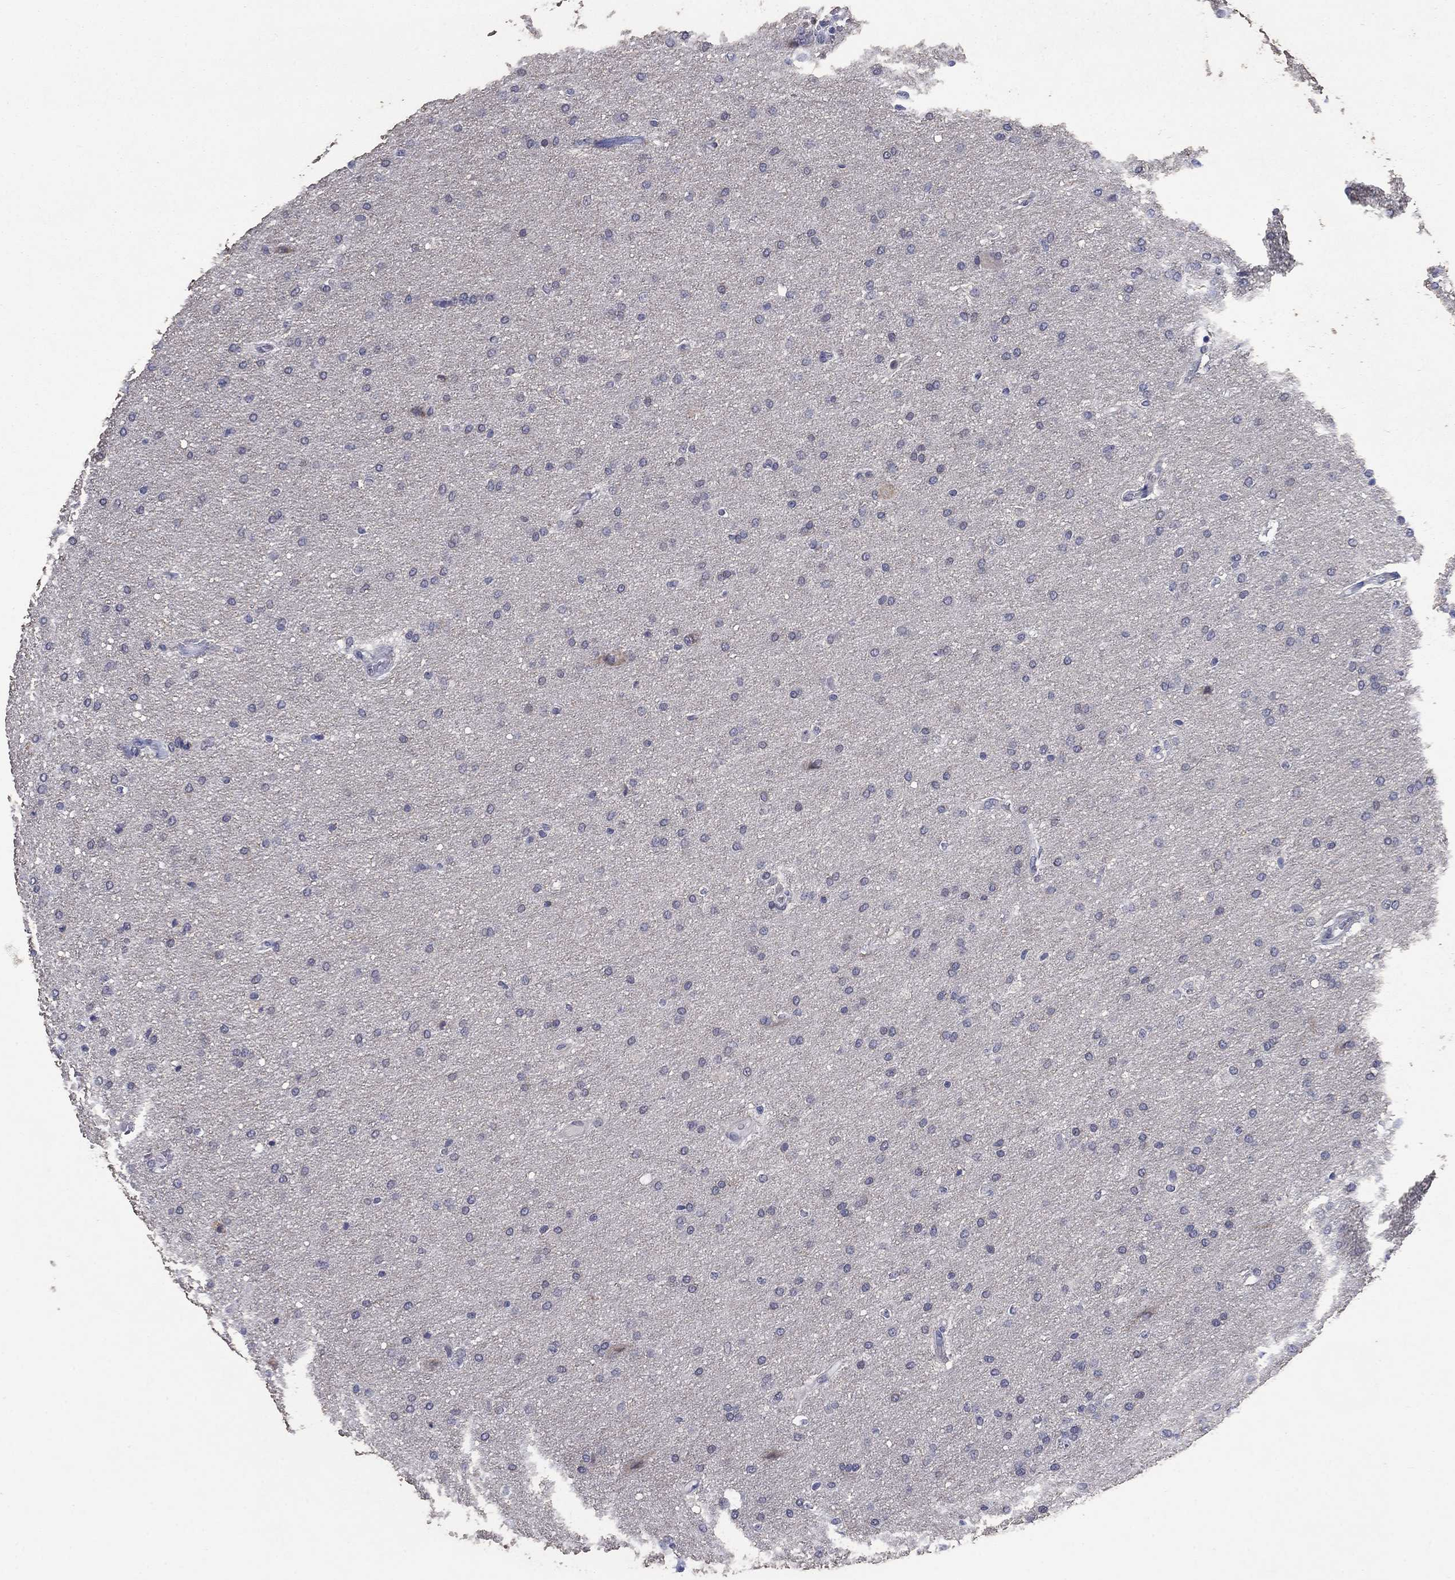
{"staining": {"intensity": "negative", "quantity": "none", "location": "none"}, "tissue": "glioma", "cell_type": "Tumor cells", "image_type": "cancer", "snomed": [{"axis": "morphology", "description": "Glioma, malignant, Low grade"}, {"axis": "topography", "description": "Brain"}], "caption": "Tumor cells are negative for brown protein staining in low-grade glioma (malignant).", "gene": "SDC1", "patient": {"sex": "female", "age": 37}}